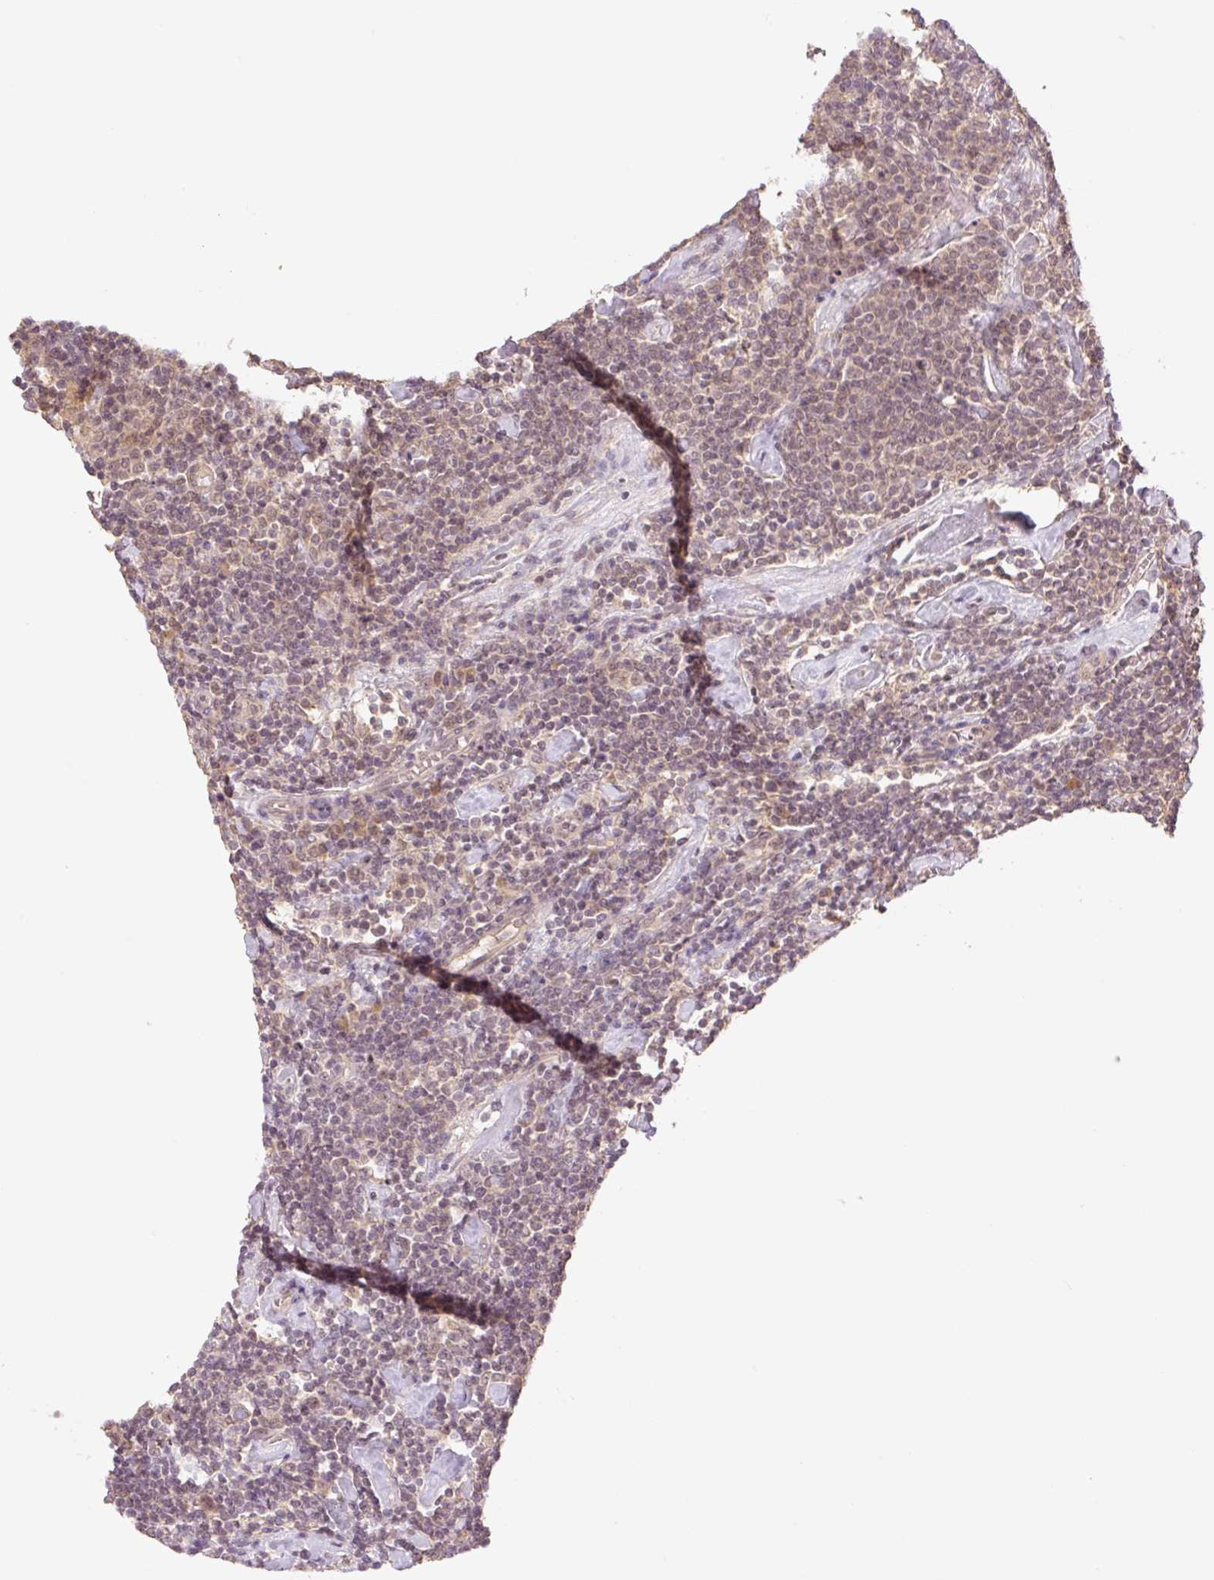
{"staining": {"intensity": "weak", "quantity": "25%-75%", "location": "nuclear"}, "tissue": "lymphoma", "cell_type": "Tumor cells", "image_type": "cancer", "snomed": [{"axis": "morphology", "description": "Malignant lymphoma, non-Hodgkin's type, High grade"}, {"axis": "topography", "description": "Lymph node"}], "caption": "High-magnification brightfield microscopy of lymphoma stained with DAB (3,3'-diaminobenzidine) (brown) and counterstained with hematoxylin (blue). tumor cells exhibit weak nuclear staining is identified in approximately25%-75% of cells.", "gene": "YJU2B", "patient": {"sex": "male", "age": 61}}